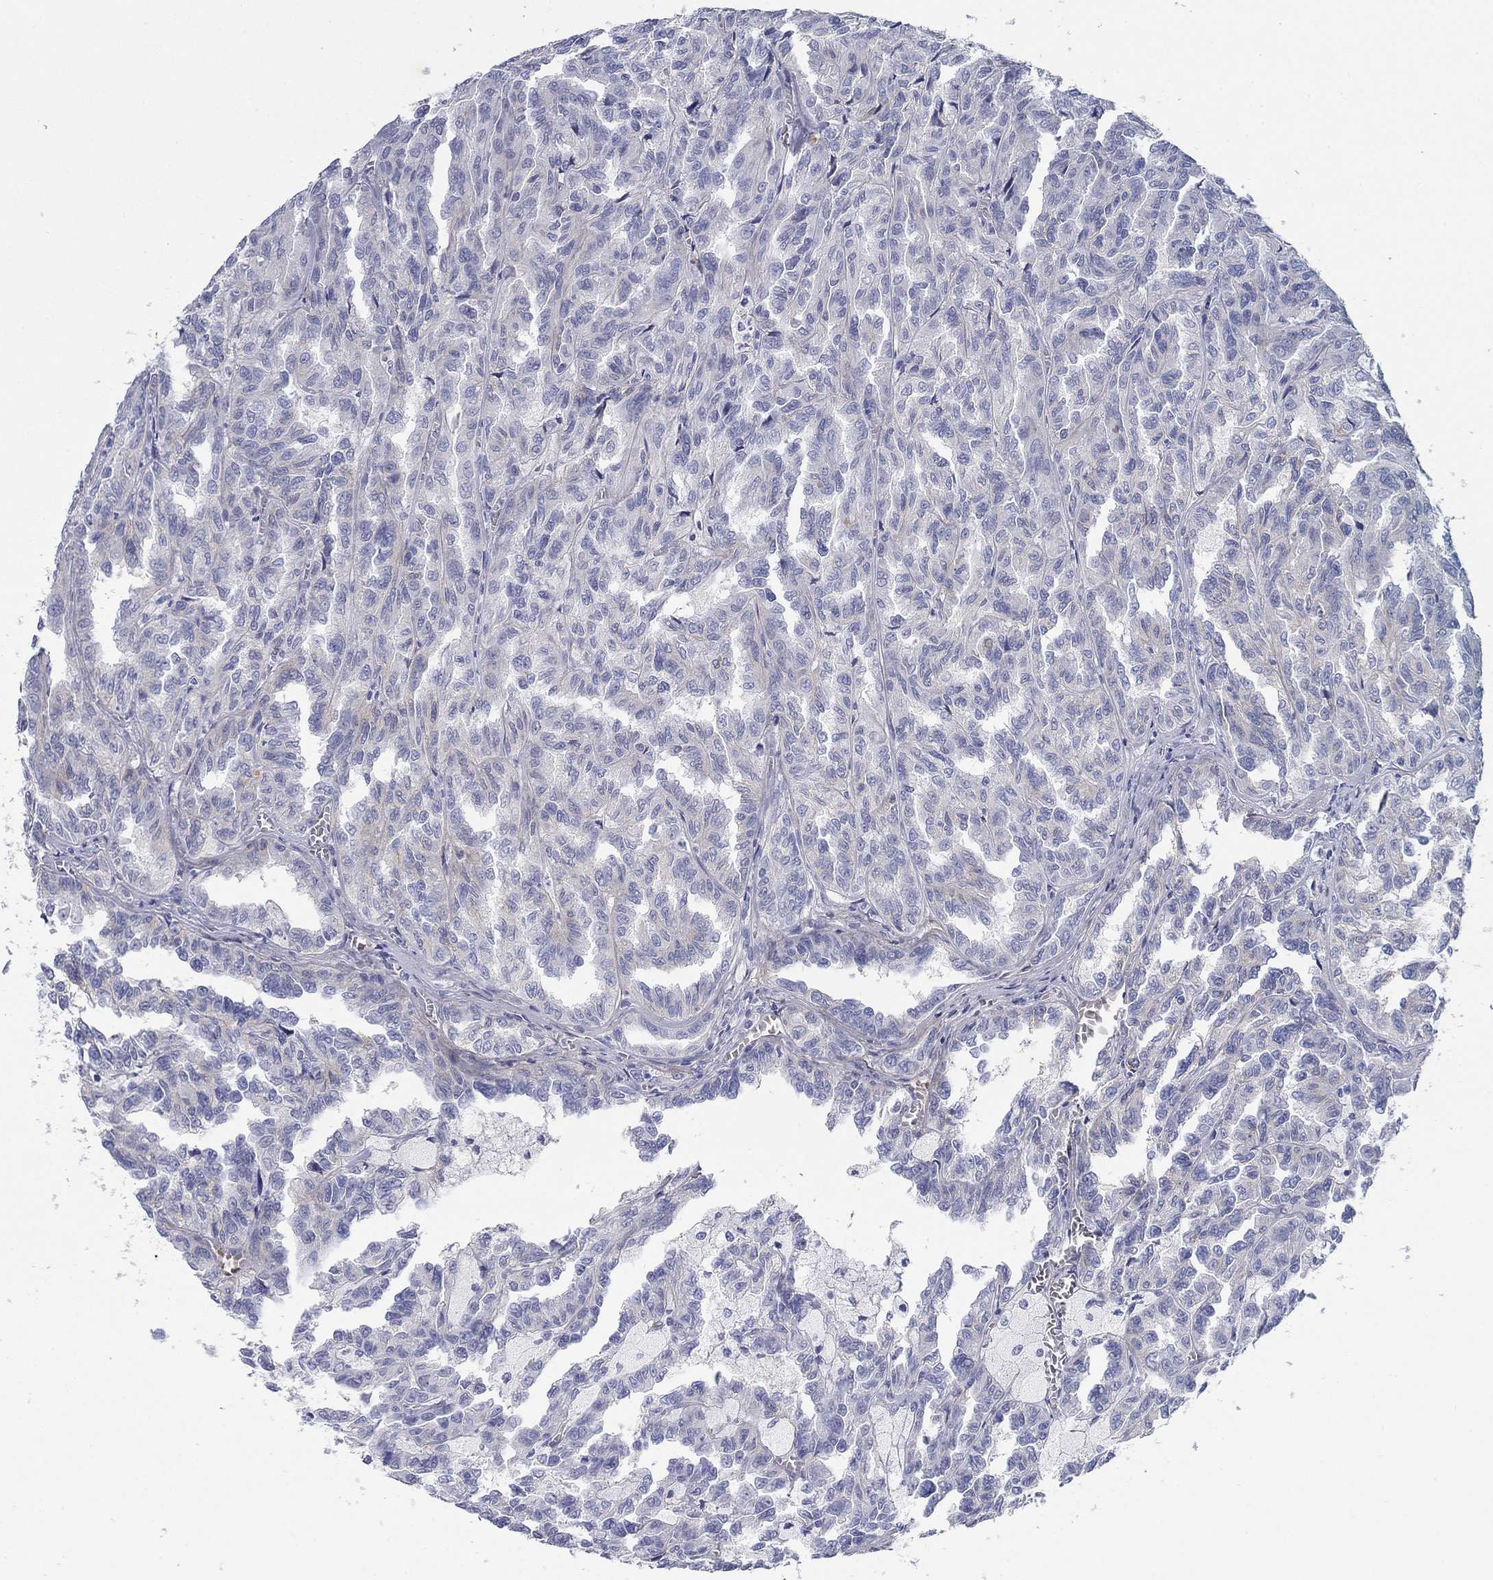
{"staining": {"intensity": "negative", "quantity": "none", "location": "none"}, "tissue": "renal cancer", "cell_type": "Tumor cells", "image_type": "cancer", "snomed": [{"axis": "morphology", "description": "Adenocarcinoma, NOS"}, {"axis": "topography", "description": "Kidney"}], "caption": "Tumor cells show no significant expression in renal cancer (adenocarcinoma).", "gene": "GPC1", "patient": {"sex": "male", "age": 79}}